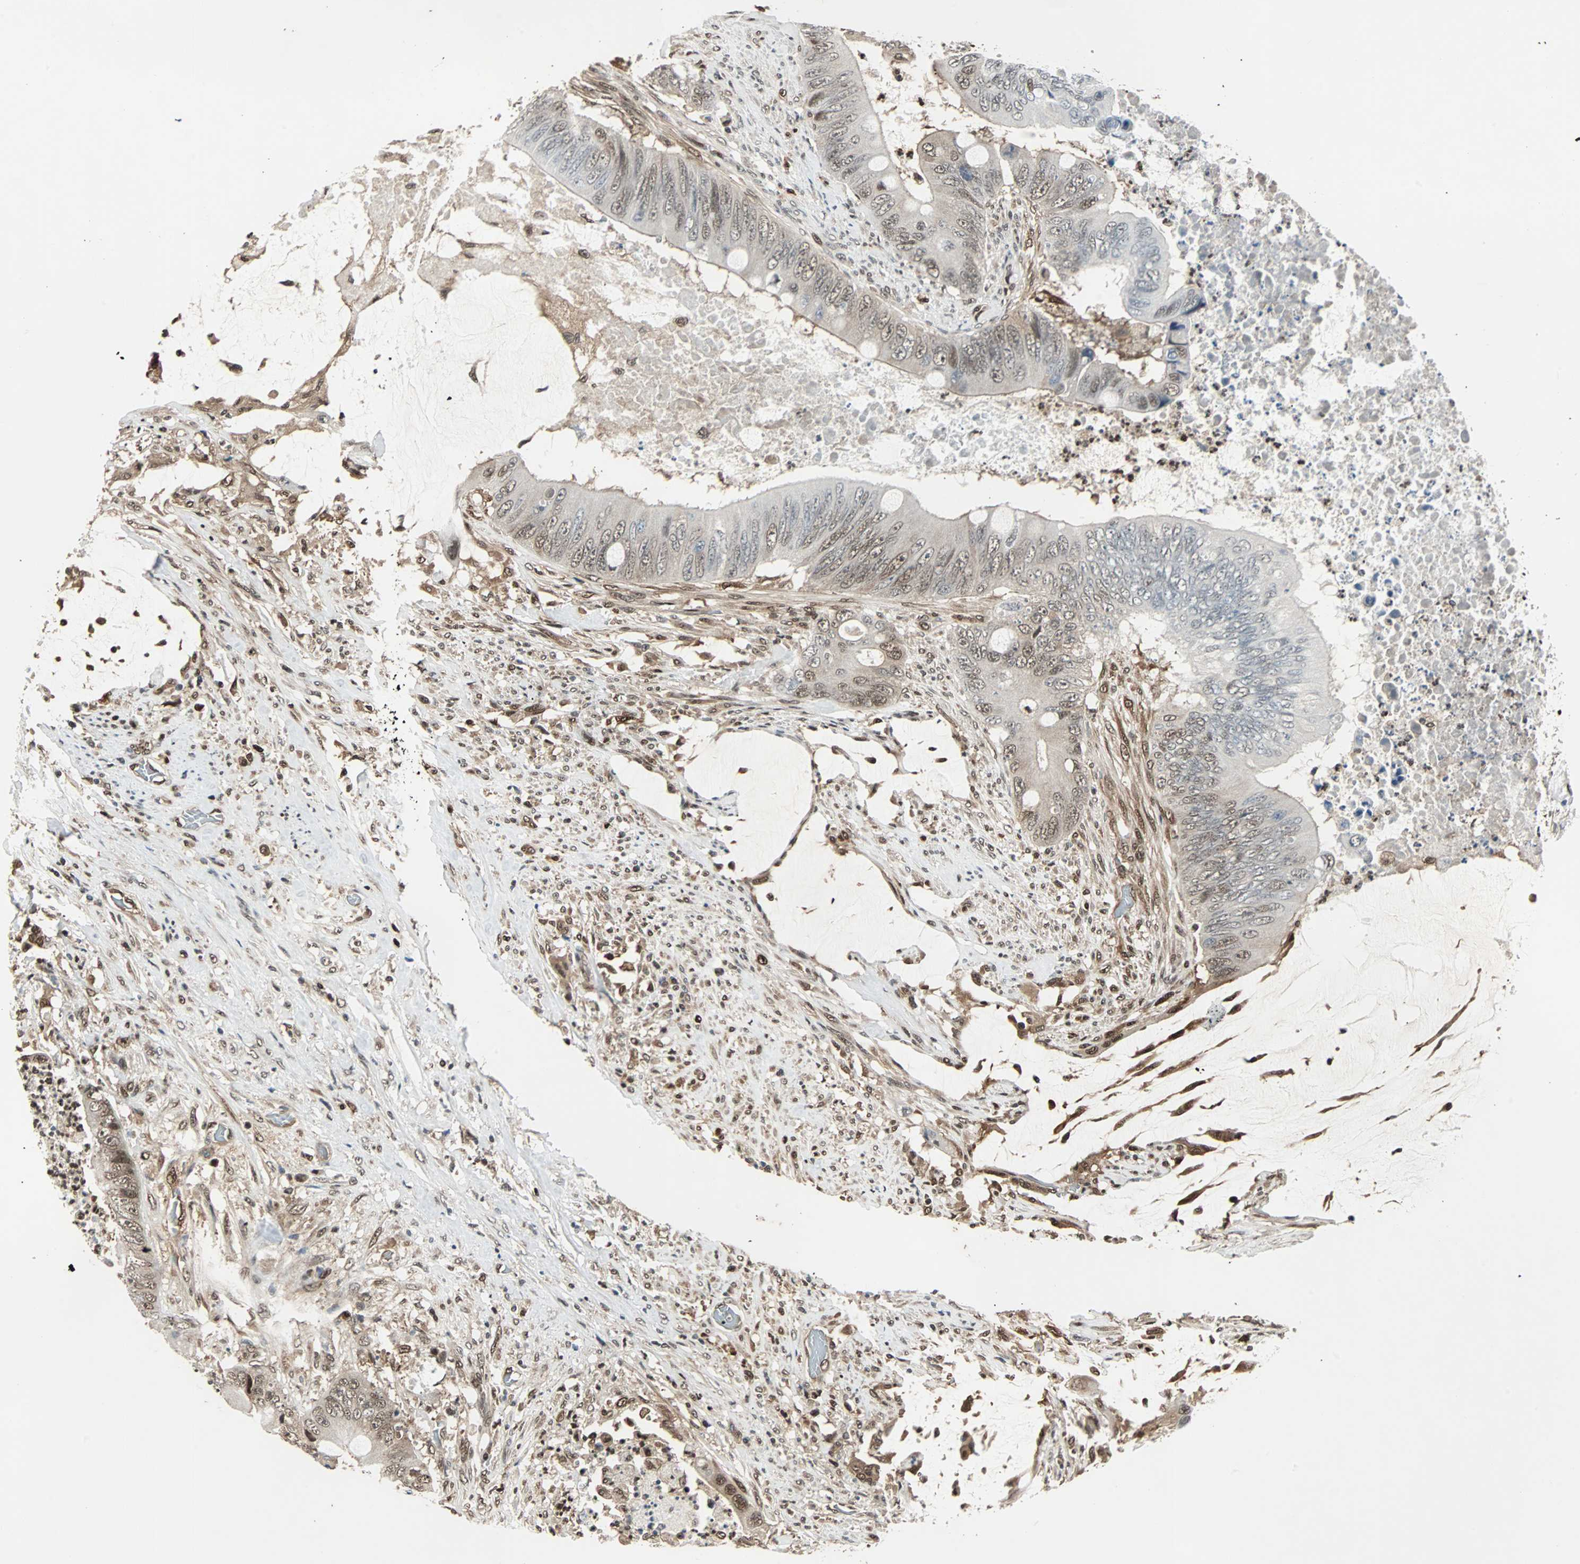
{"staining": {"intensity": "moderate", "quantity": "25%-75%", "location": "cytoplasmic/membranous,nuclear"}, "tissue": "colorectal cancer", "cell_type": "Tumor cells", "image_type": "cancer", "snomed": [{"axis": "morphology", "description": "Adenocarcinoma, NOS"}, {"axis": "topography", "description": "Rectum"}], "caption": "Tumor cells reveal medium levels of moderate cytoplasmic/membranous and nuclear positivity in approximately 25%-75% of cells in colorectal cancer. The staining was performed using DAB (3,3'-diaminobenzidine), with brown indicating positive protein expression. Nuclei are stained blue with hematoxylin.", "gene": "ACLY", "patient": {"sex": "female", "age": 77}}